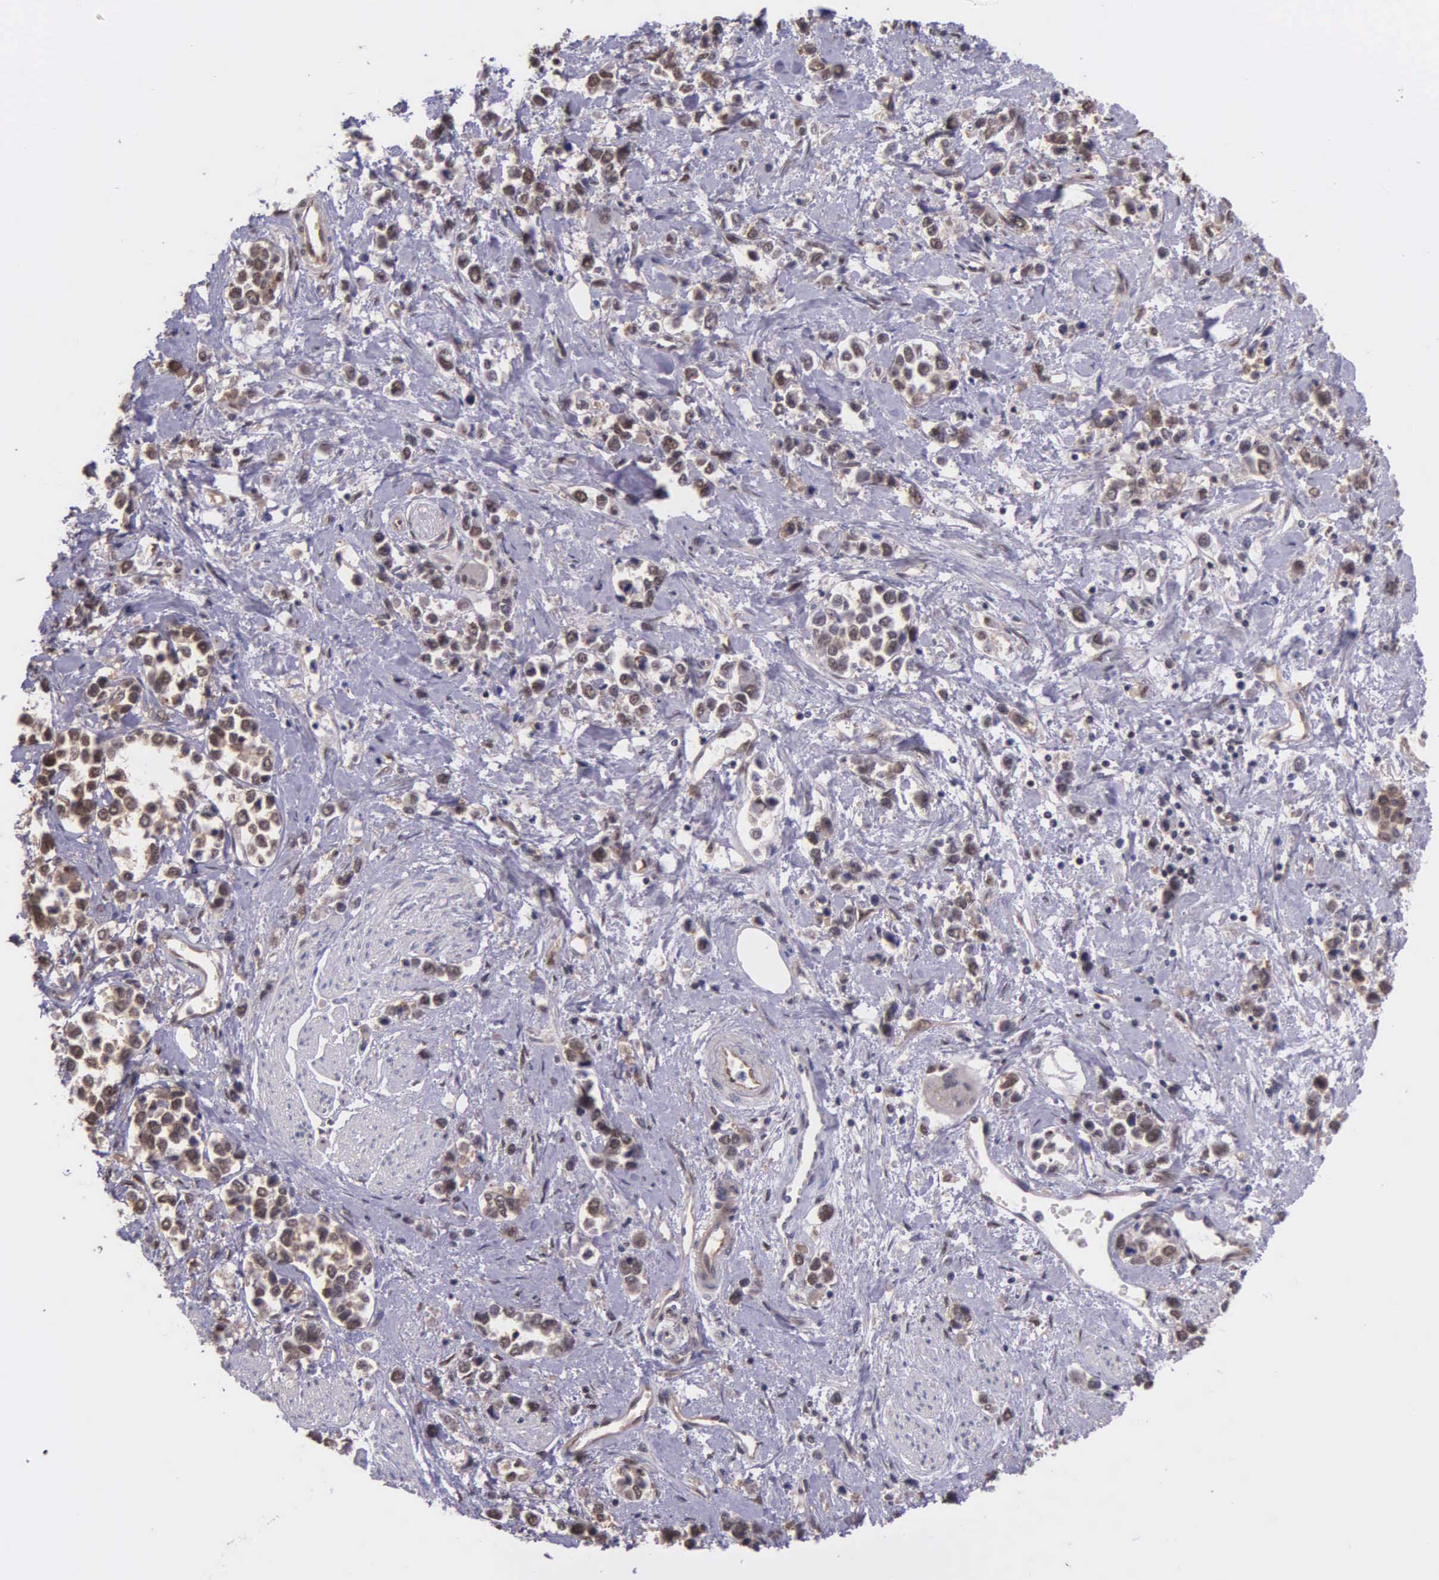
{"staining": {"intensity": "moderate", "quantity": ">75%", "location": "cytoplasmic/membranous,nuclear"}, "tissue": "stomach cancer", "cell_type": "Tumor cells", "image_type": "cancer", "snomed": [{"axis": "morphology", "description": "Adenocarcinoma, NOS"}, {"axis": "topography", "description": "Stomach, upper"}], "caption": "Human stomach cancer stained with a protein marker displays moderate staining in tumor cells.", "gene": "PSMC1", "patient": {"sex": "male", "age": 76}}